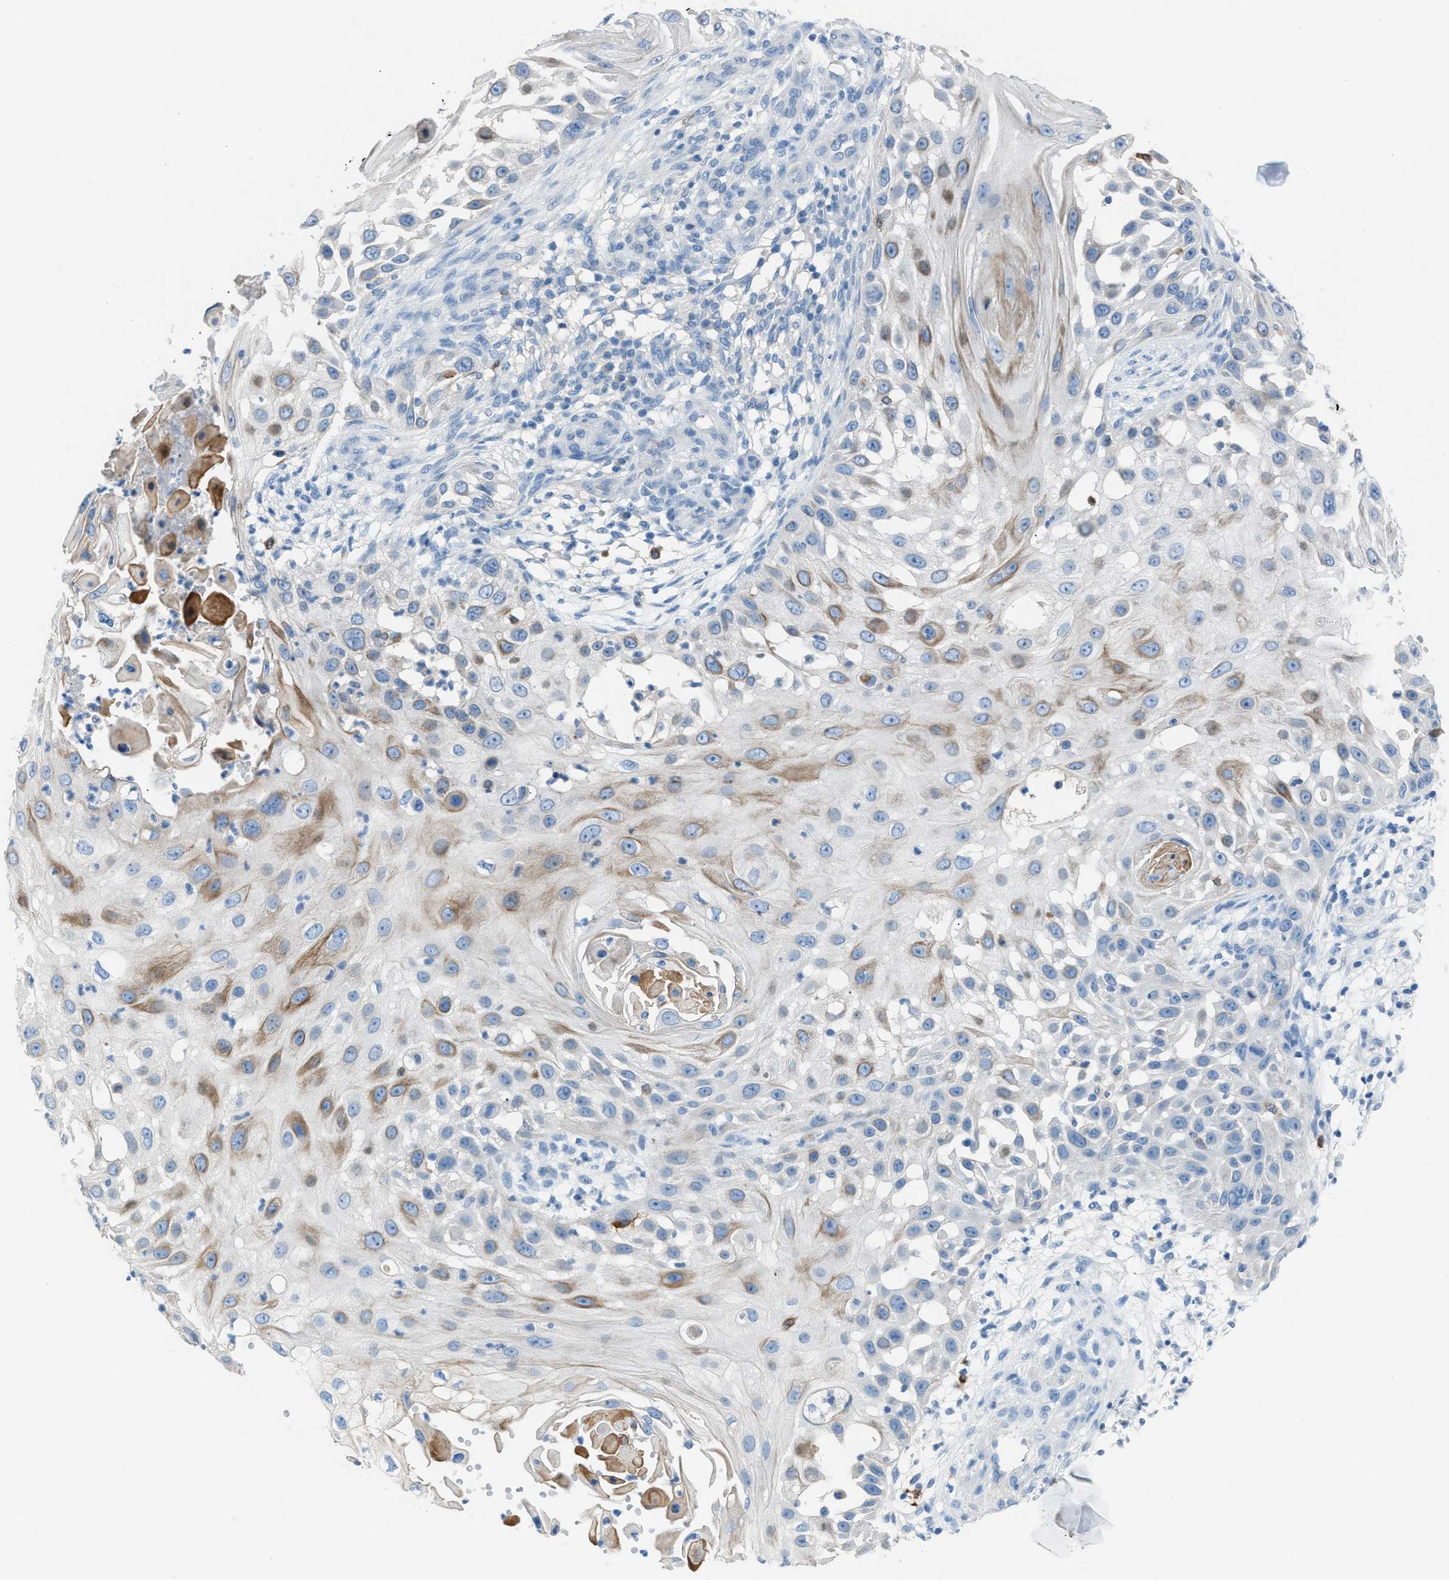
{"staining": {"intensity": "moderate", "quantity": "<25%", "location": "cytoplasmic/membranous"}, "tissue": "skin cancer", "cell_type": "Tumor cells", "image_type": "cancer", "snomed": [{"axis": "morphology", "description": "Squamous cell carcinoma, NOS"}, {"axis": "topography", "description": "Skin"}], "caption": "Human squamous cell carcinoma (skin) stained with a protein marker demonstrates moderate staining in tumor cells.", "gene": "CLEC10A", "patient": {"sex": "female", "age": 44}}